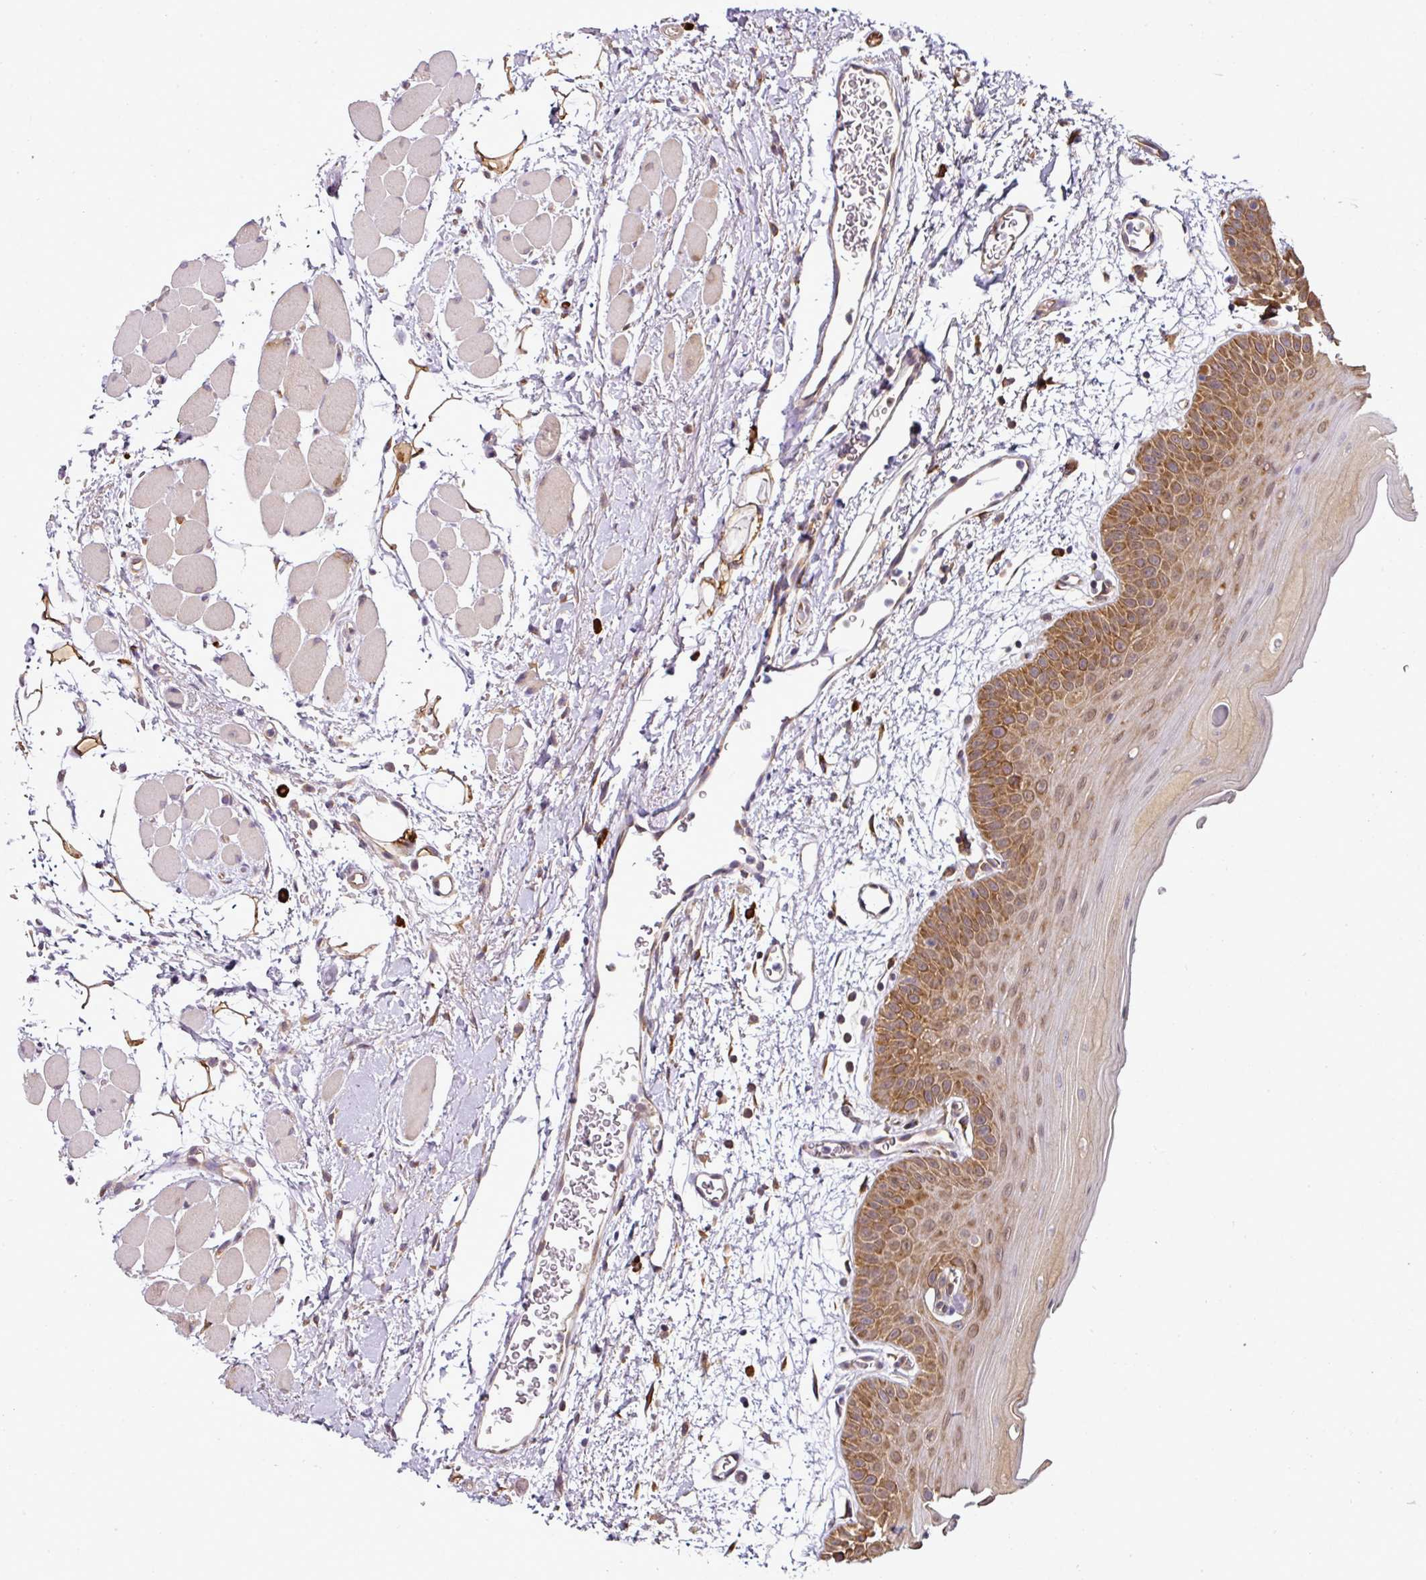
{"staining": {"intensity": "moderate", "quantity": ">75%", "location": "cytoplasmic/membranous"}, "tissue": "oral mucosa", "cell_type": "Squamous epithelial cells", "image_type": "normal", "snomed": [{"axis": "morphology", "description": "Normal tissue, NOS"}, {"axis": "topography", "description": "Oral tissue"}, {"axis": "topography", "description": "Tounge, NOS"}], "caption": "Oral mucosa stained for a protein (brown) reveals moderate cytoplasmic/membranous positive expression in about >75% of squamous epithelial cells.", "gene": "RBM14", "patient": {"sex": "female", "age": 59}}